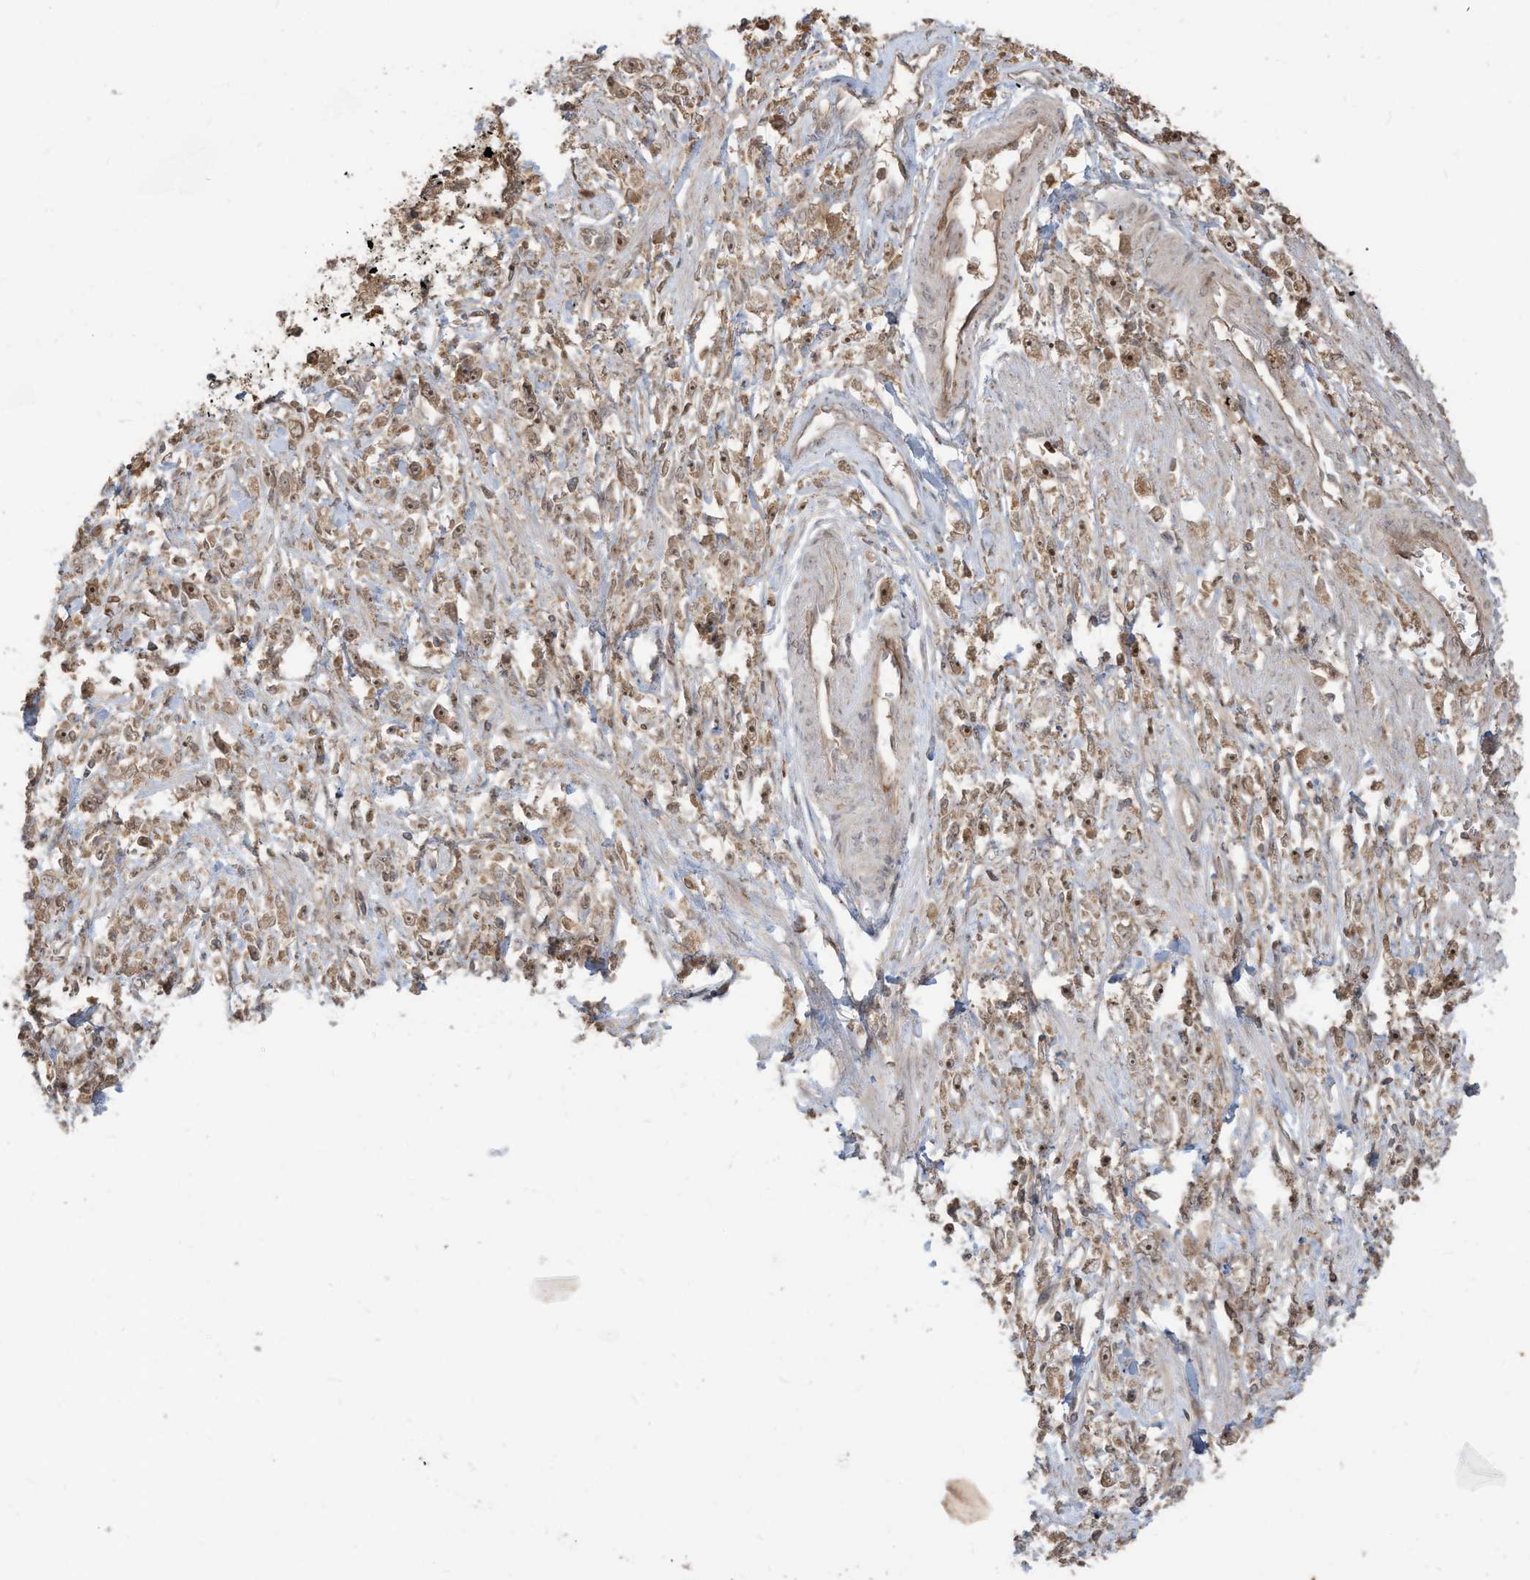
{"staining": {"intensity": "weak", "quantity": ">75%", "location": "cytoplasmic/membranous,nuclear"}, "tissue": "stomach cancer", "cell_type": "Tumor cells", "image_type": "cancer", "snomed": [{"axis": "morphology", "description": "Adenocarcinoma, NOS"}, {"axis": "topography", "description": "Stomach"}], "caption": "DAB immunohistochemical staining of human stomach cancer reveals weak cytoplasmic/membranous and nuclear protein expression in about >75% of tumor cells. (DAB = brown stain, brightfield microscopy at high magnification).", "gene": "CARF", "patient": {"sex": "female", "age": 59}}